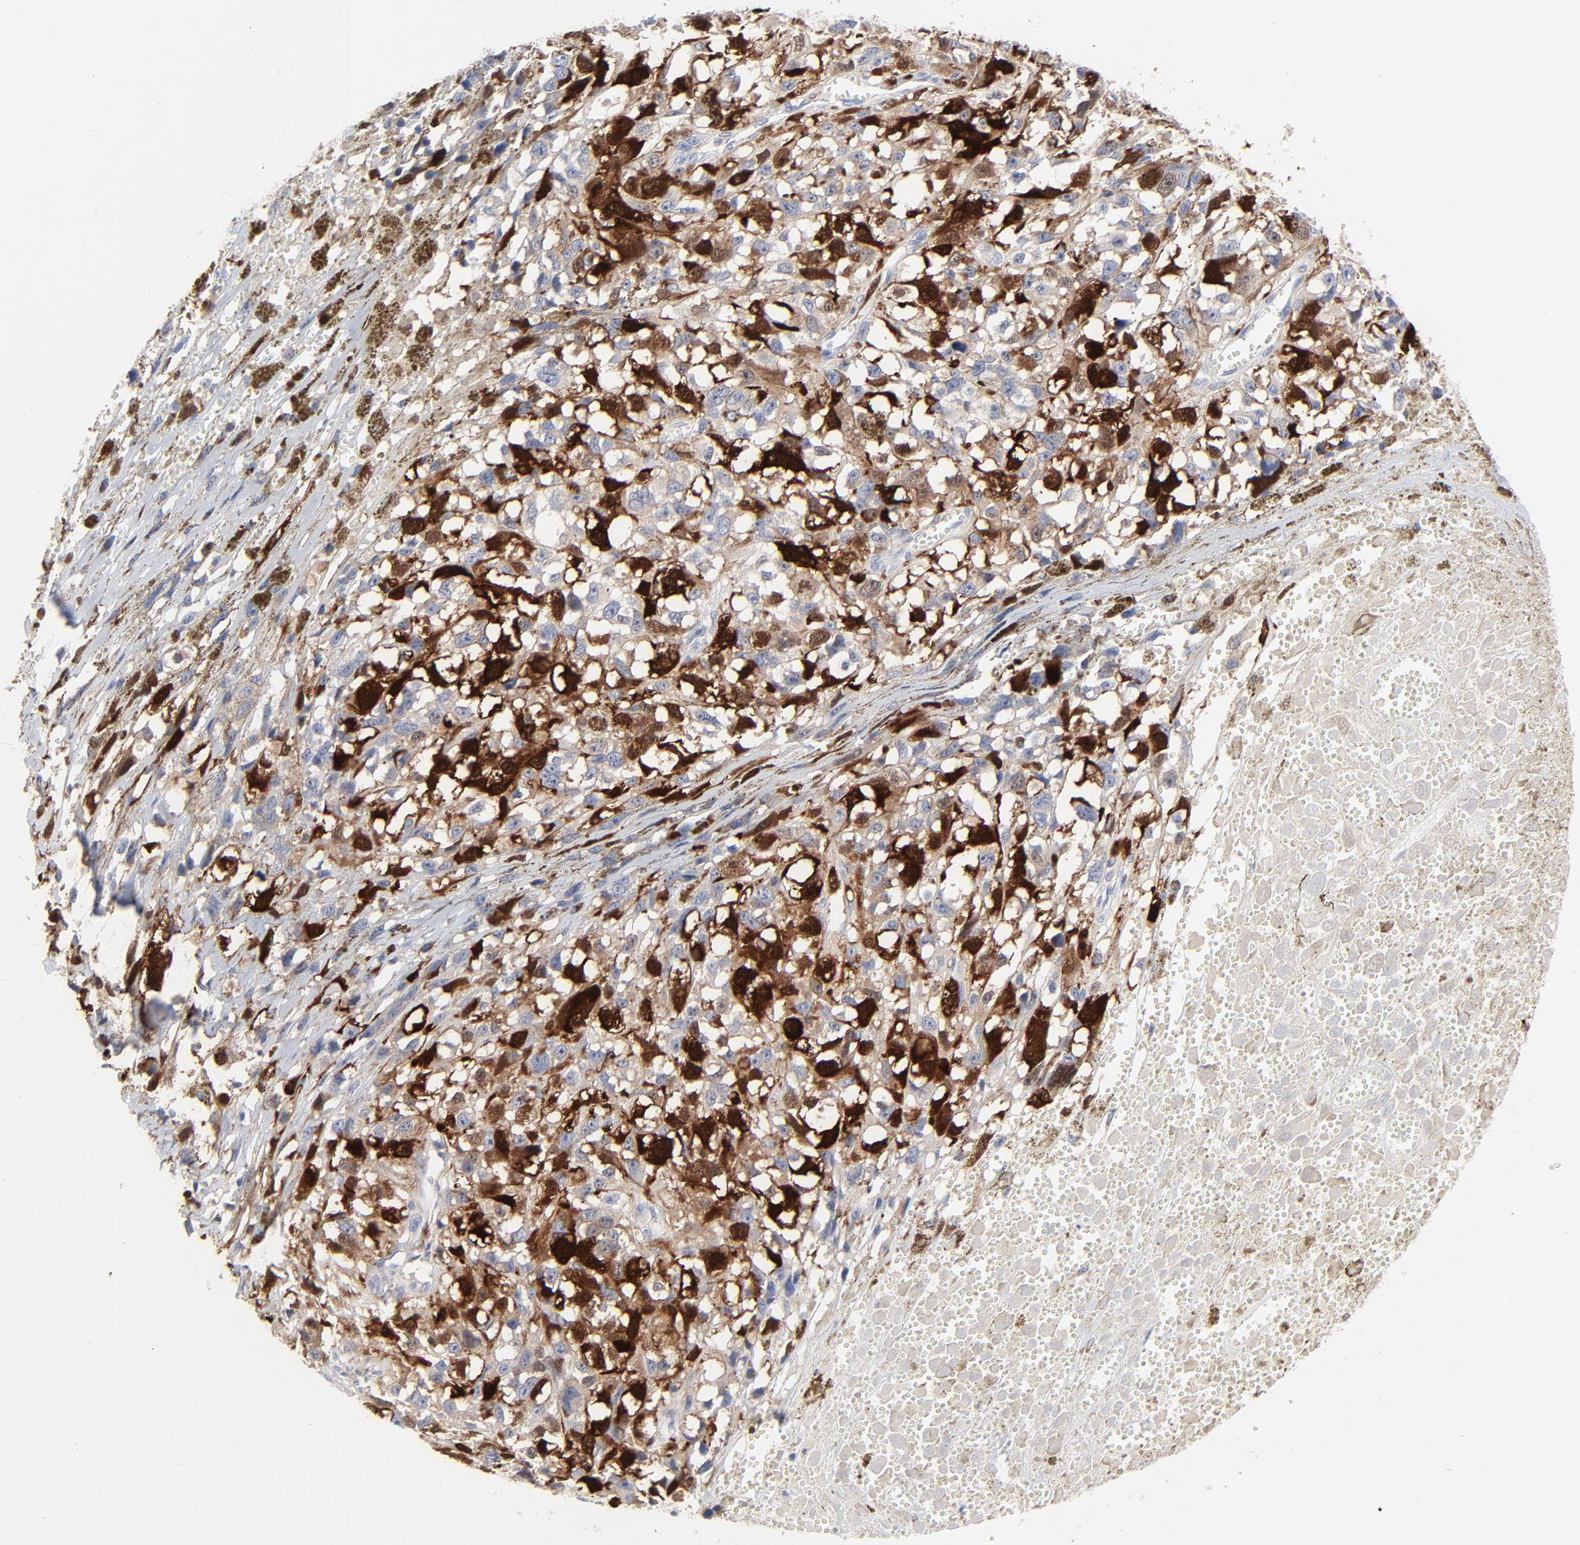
{"staining": {"intensity": "strong", "quantity": ">75%", "location": "cytoplasmic/membranous,nuclear"}, "tissue": "melanoma", "cell_type": "Tumor cells", "image_type": "cancer", "snomed": [{"axis": "morphology", "description": "Malignant melanoma, Metastatic site"}, {"axis": "topography", "description": "Lymph node"}], "caption": "This is a micrograph of immunohistochemistry (IHC) staining of melanoma, which shows strong positivity in the cytoplasmic/membranous and nuclear of tumor cells.", "gene": "CDK1", "patient": {"sex": "male", "age": 59}}